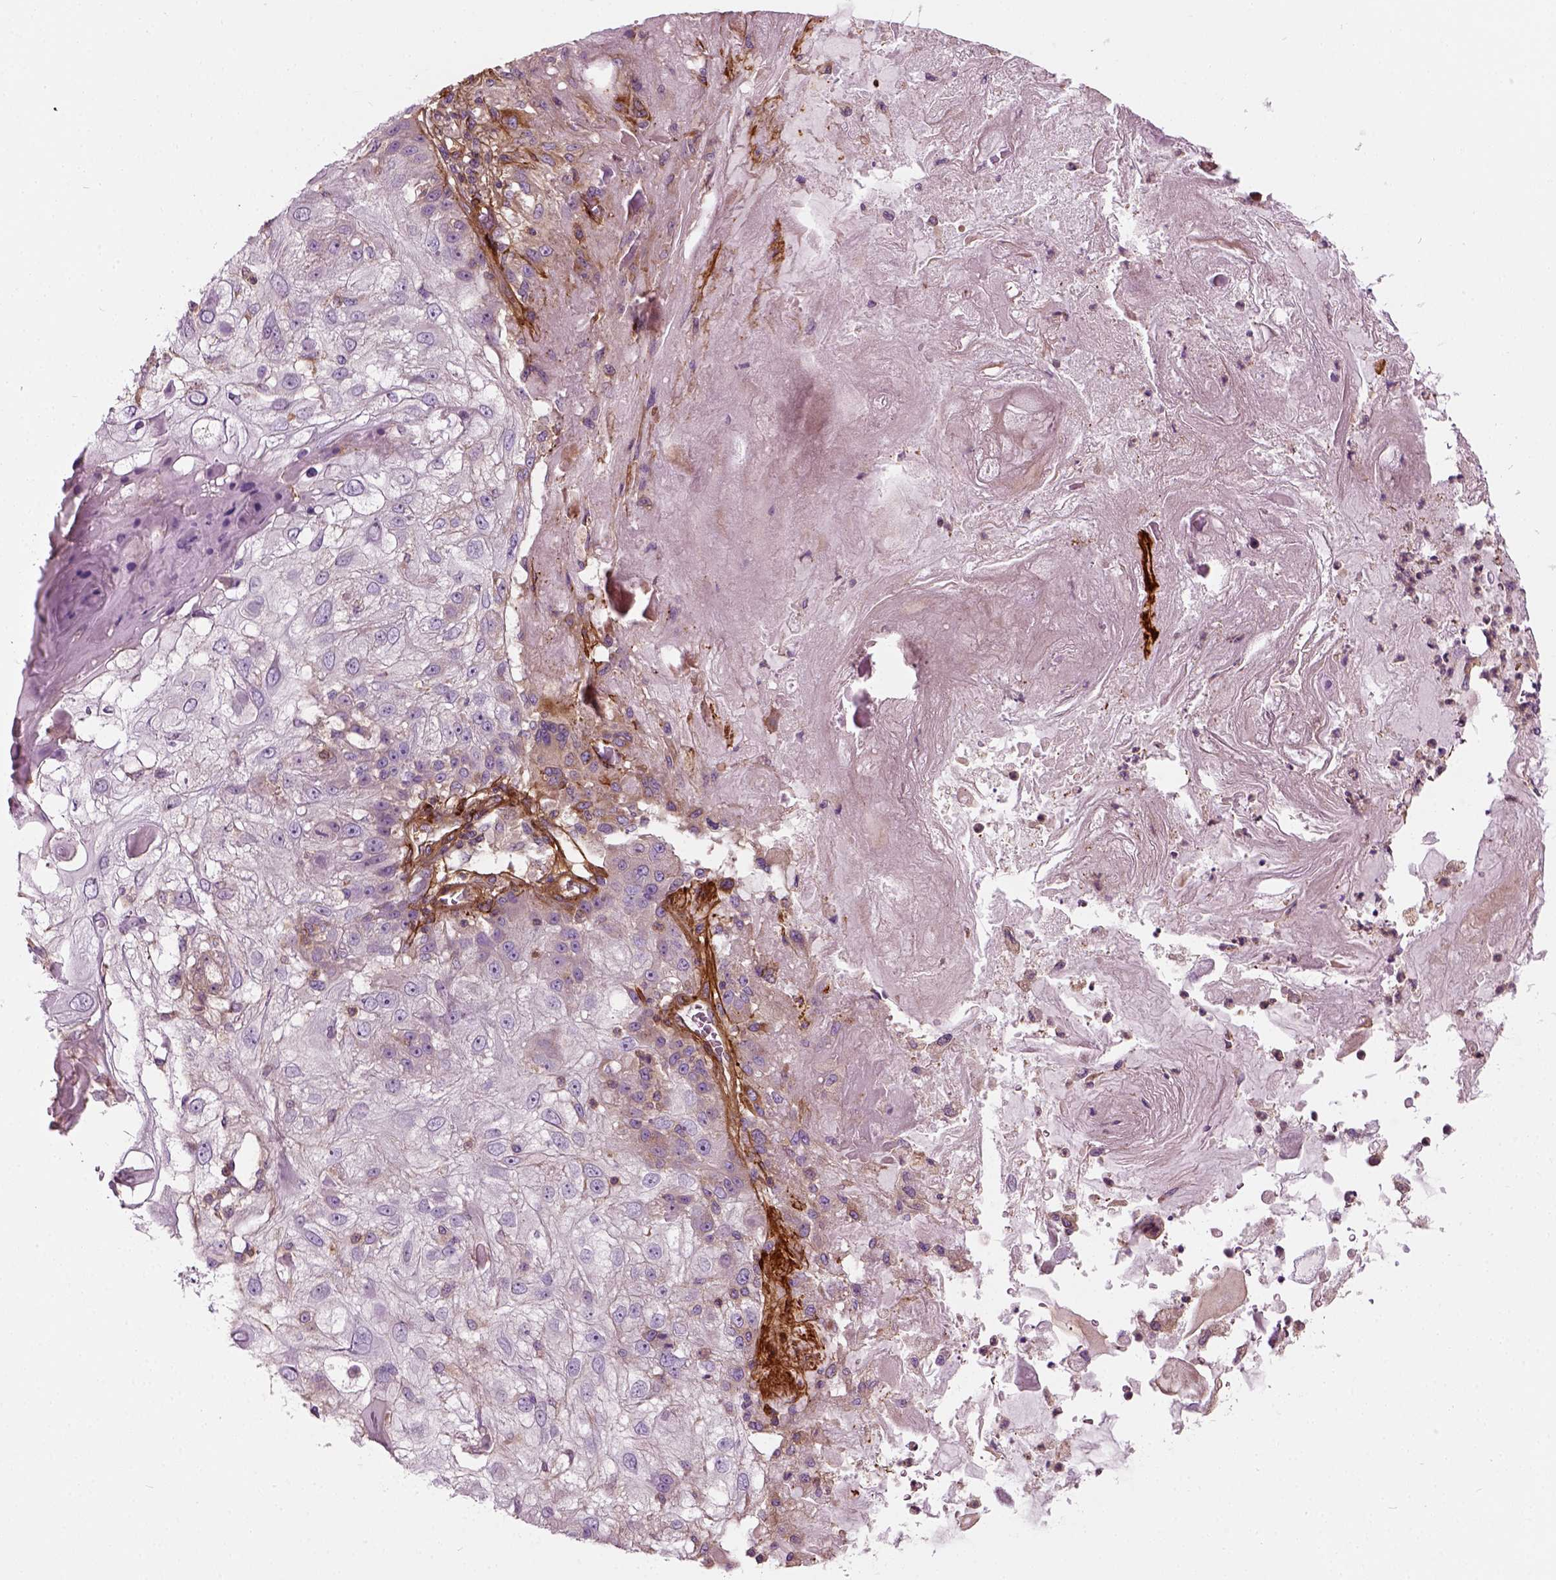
{"staining": {"intensity": "weak", "quantity": "<25%", "location": "cytoplasmic/membranous"}, "tissue": "skin cancer", "cell_type": "Tumor cells", "image_type": "cancer", "snomed": [{"axis": "morphology", "description": "Normal tissue, NOS"}, {"axis": "morphology", "description": "Squamous cell carcinoma, NOS"}, {"axis": "topography", "description": "Skin"}], "caption": "There is no significant expression in tumor cells of skin cancer.", "gene": "COL6A2", "patient": {"sex": "female", "age": 83}}